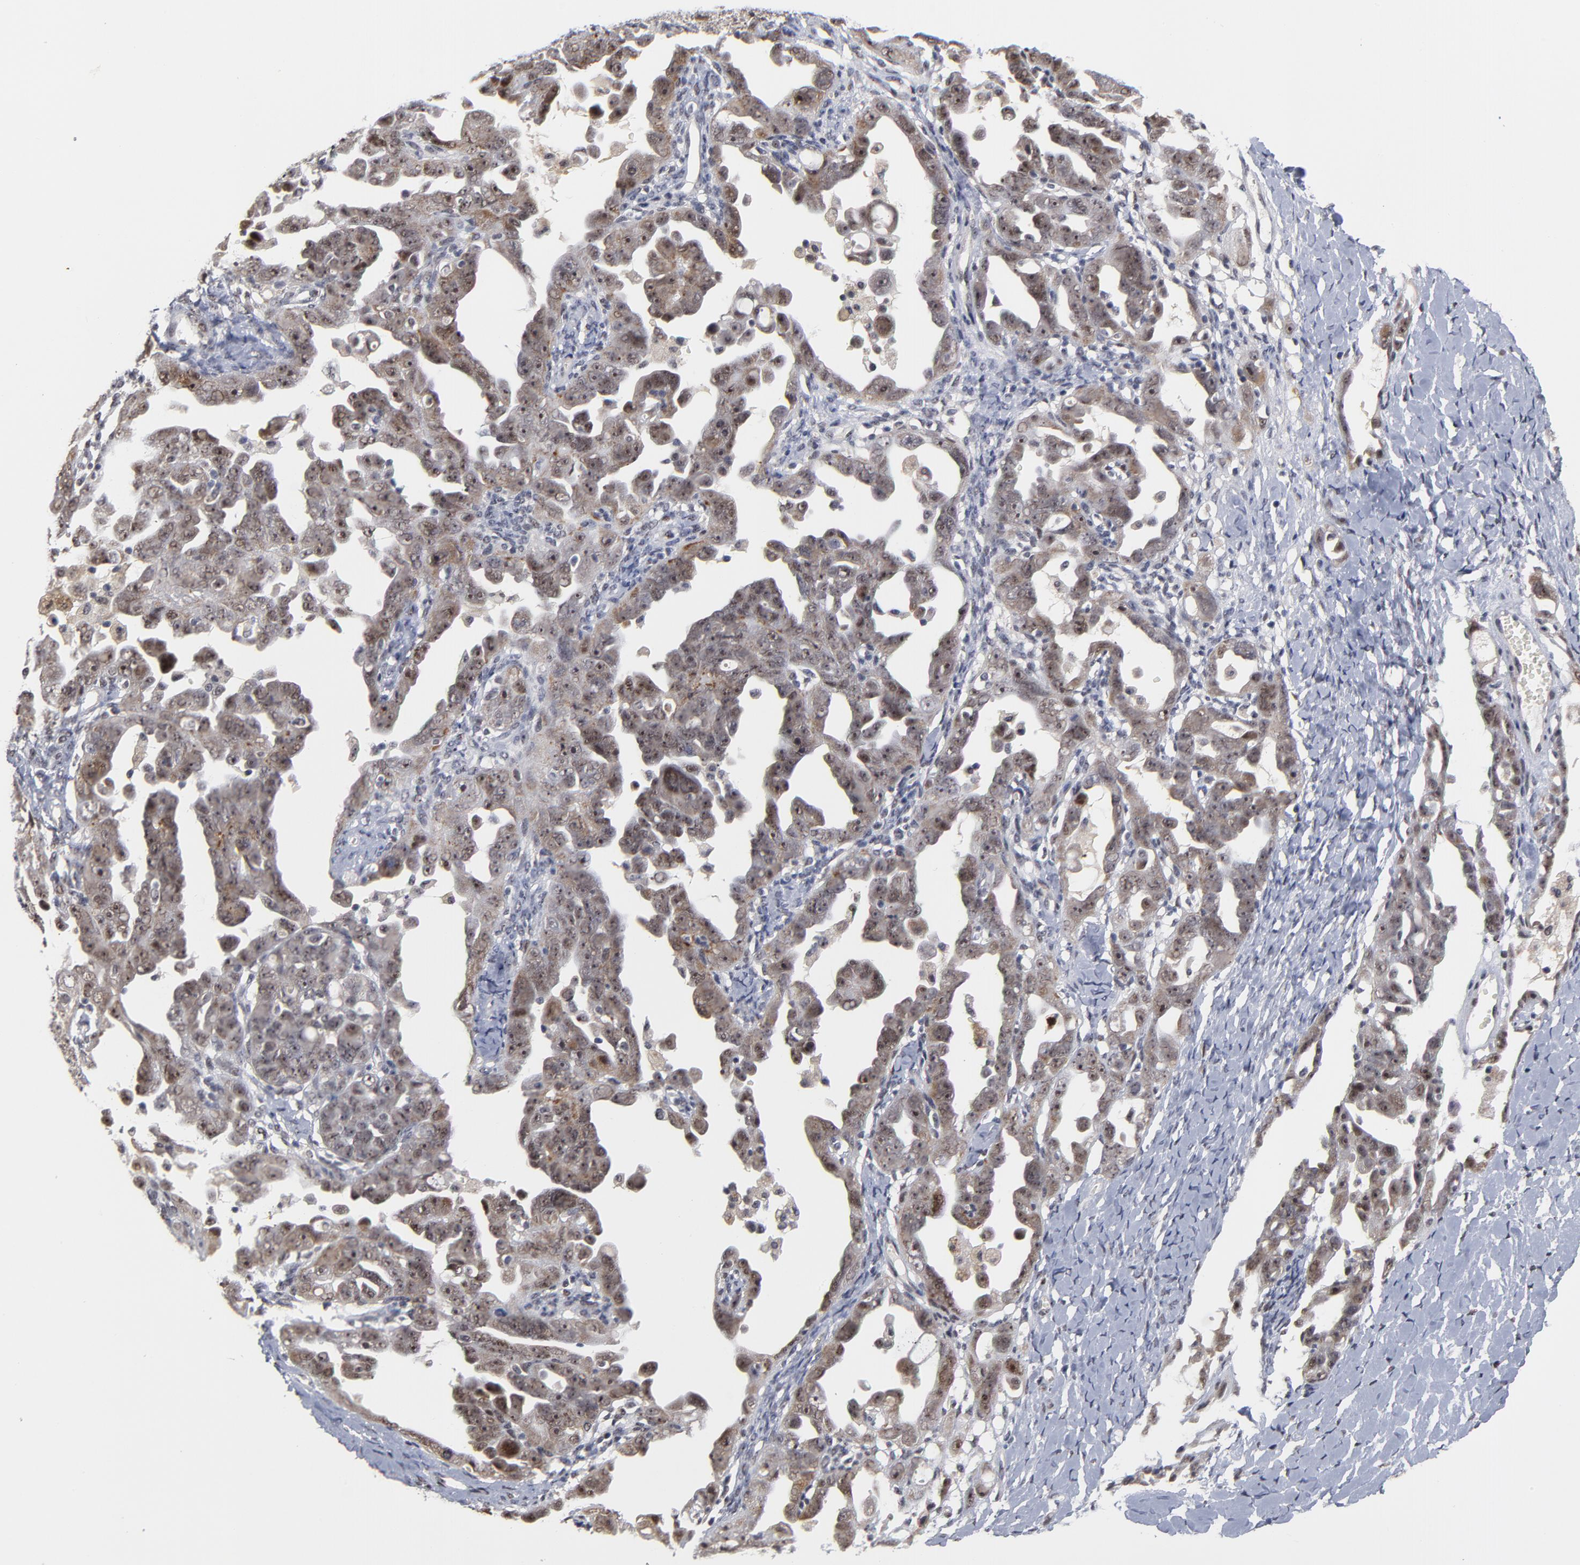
{"staining": {"intensity": "weak", "quantity": "25%-75%", "location": "cytoplasmic/membranous,nuclear"}, "tissue": "ovarian cancer", "cell_type": "Tumor cells", "image_type": "cancer", "snomed": [{"axis": "morphology", "description": "Cystadenocarcinoma, serous, NOS"}, {"axis": "topography", "description": "Ovary"}], "caption": "A brown stain highlights weak cytoplasmic/membranous and nuclear positivity of a protein in ovarian serous cystadenocarcinoma tumor cells.", "gene": "ZNF419", "patient": {"sex": "female", "age": 66}}